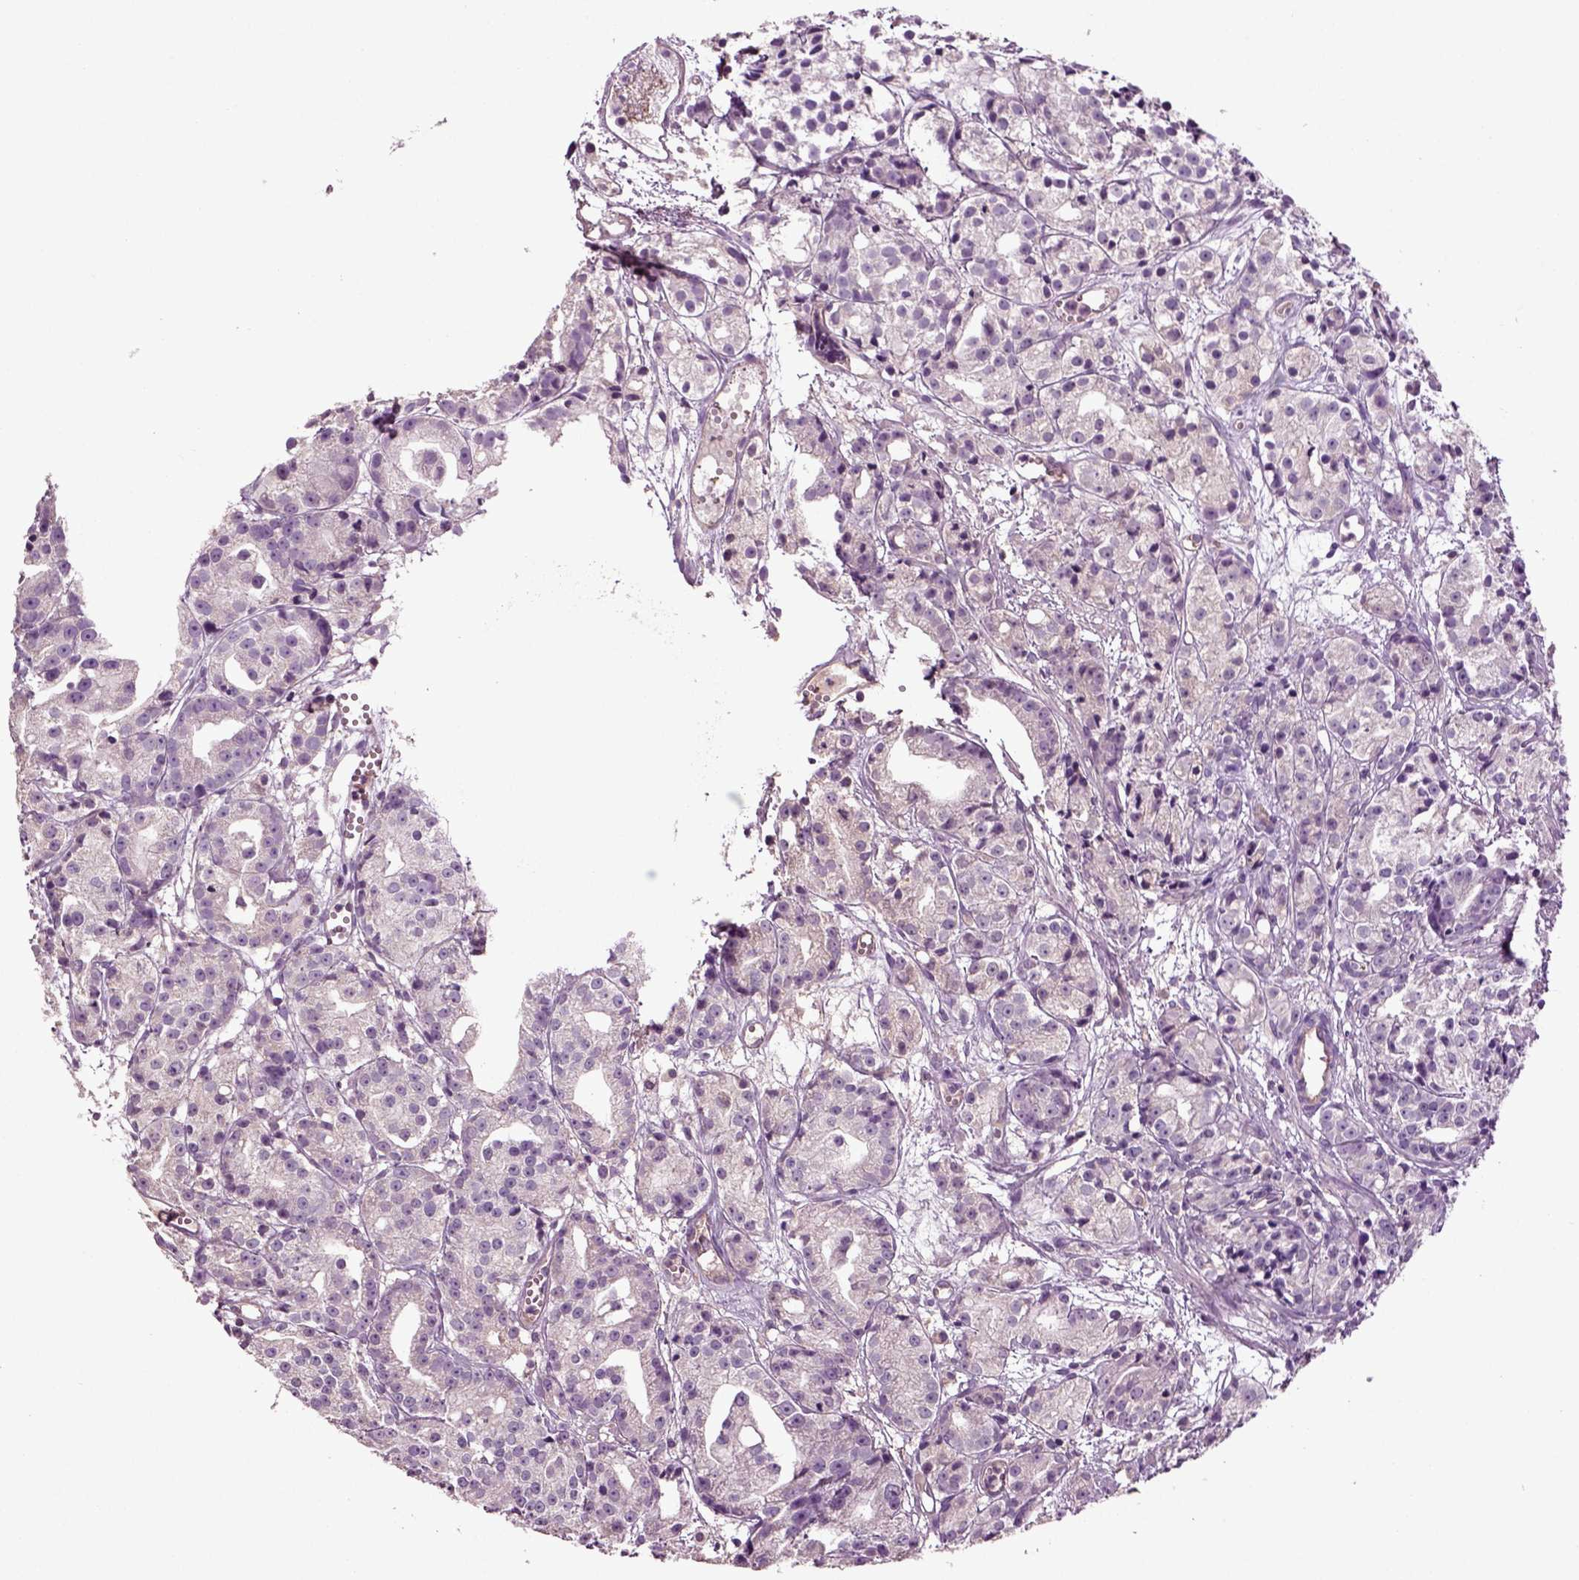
{"staining": {"intensity": "negative", "quantity": "none", "location": "none"}, "tissue": "prostate cancer", "cell_type": "Tumor cells", "image_type": "cancer", "snomed": [{"axis": "morphology", "description": "Adenocarcinoma, Medium grade"}, {"axis": "topography", "description": "Prostate"}], "caption": "Protein analysis of prostate cancer (medium-grade adenocarcinoma) exhibits no significant expression in tumor cells.", "gene": "DEFB118", "patient": {"sex": "male", "age": 74}}